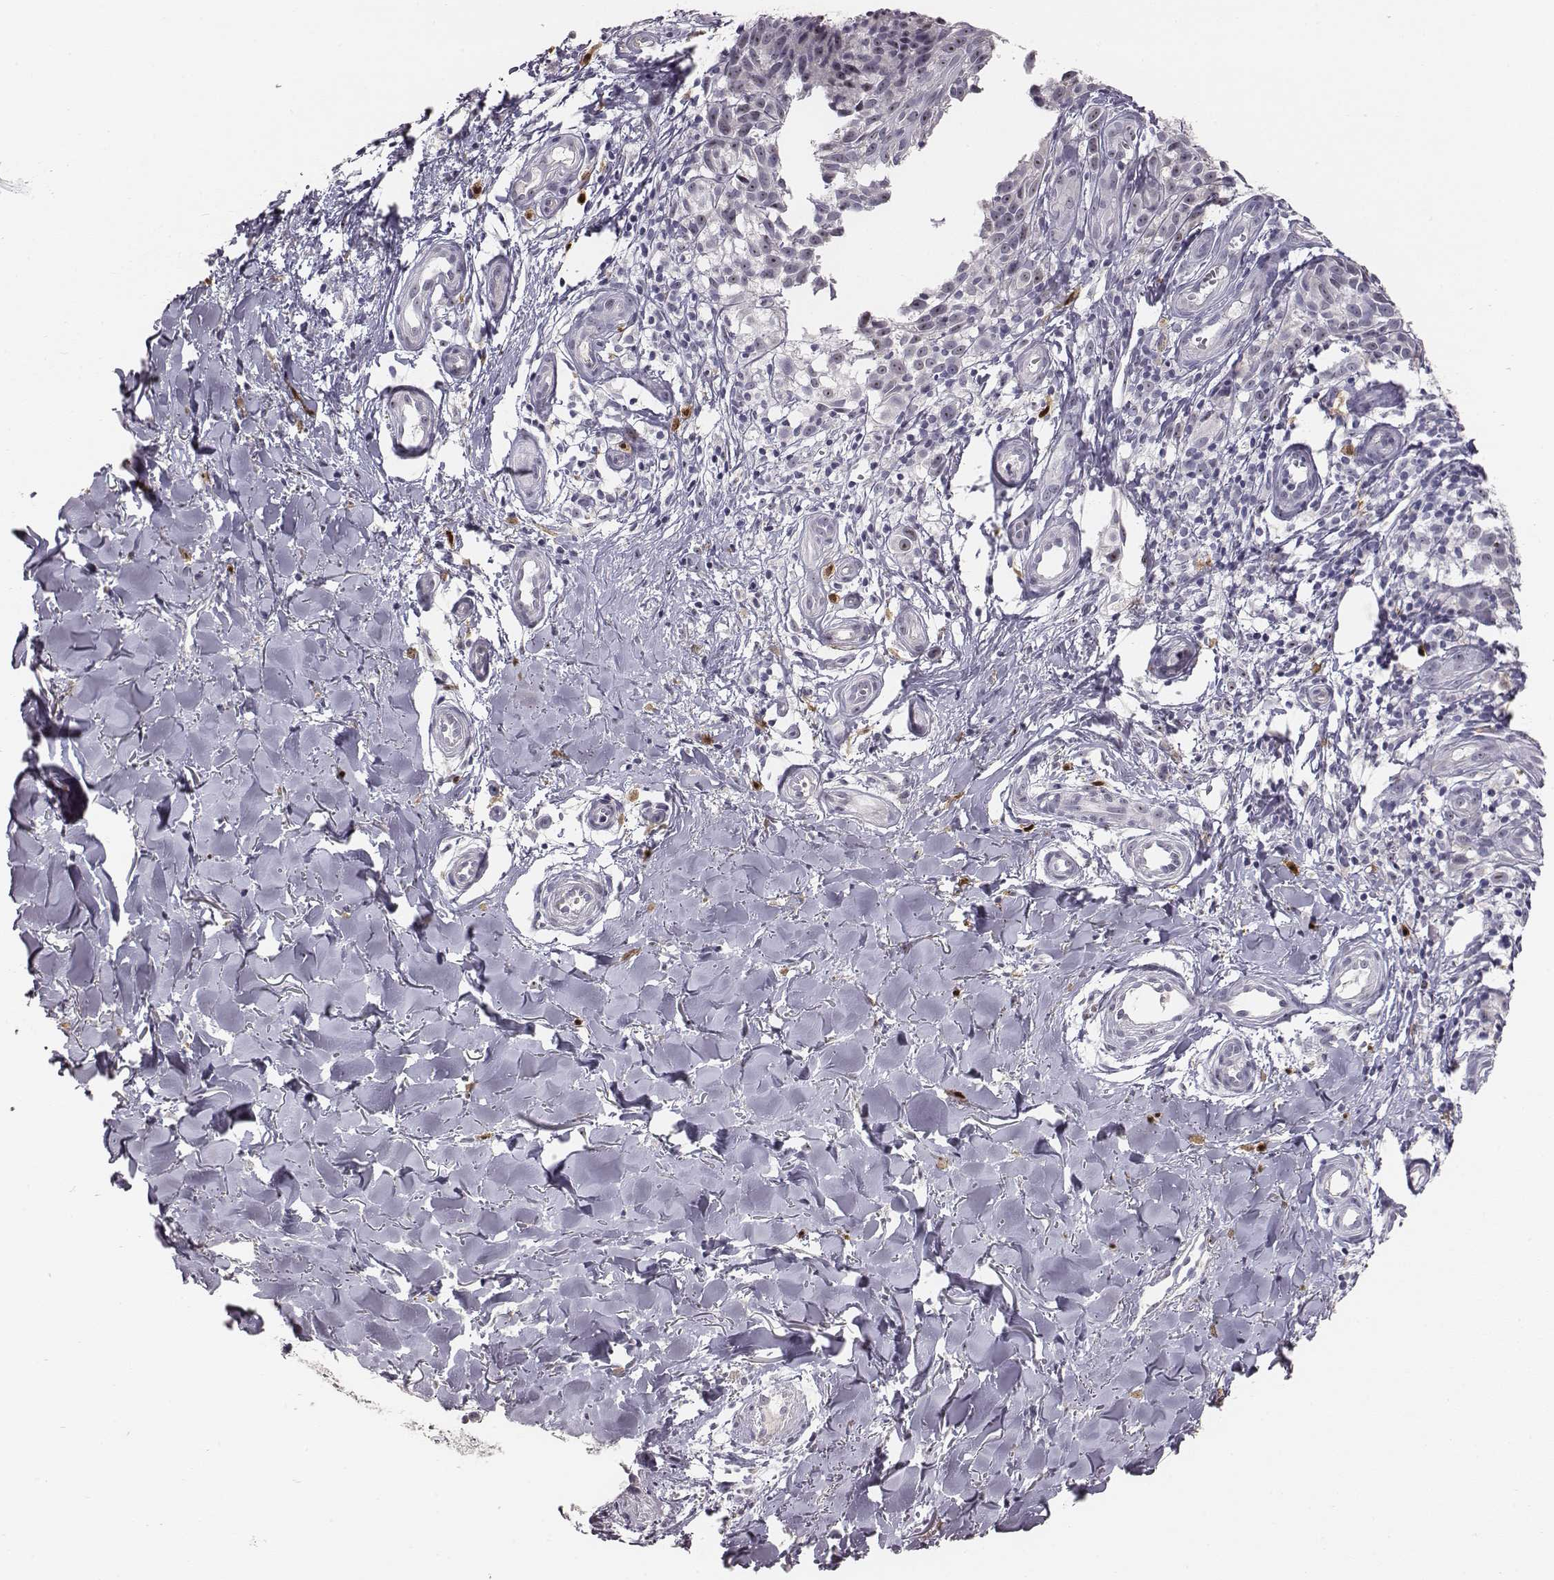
{"staining": {"intensity": "negative", "quantity": "none", "location": "none"}, "tissue": "melanoma", "cell_type": "Tumor cells", "image_type": "cancer", "snomed": [{"axis": "morphology", "description": "Malignant melanoma, NOS"}, {"axis": "topography", "description": "Skin"}], "caption": "Protein analysis of malignant melanoma reveals no significant expression in tumor cells.", "gene": "NIFK", "patient": {"sex": "female", "age": 53}}